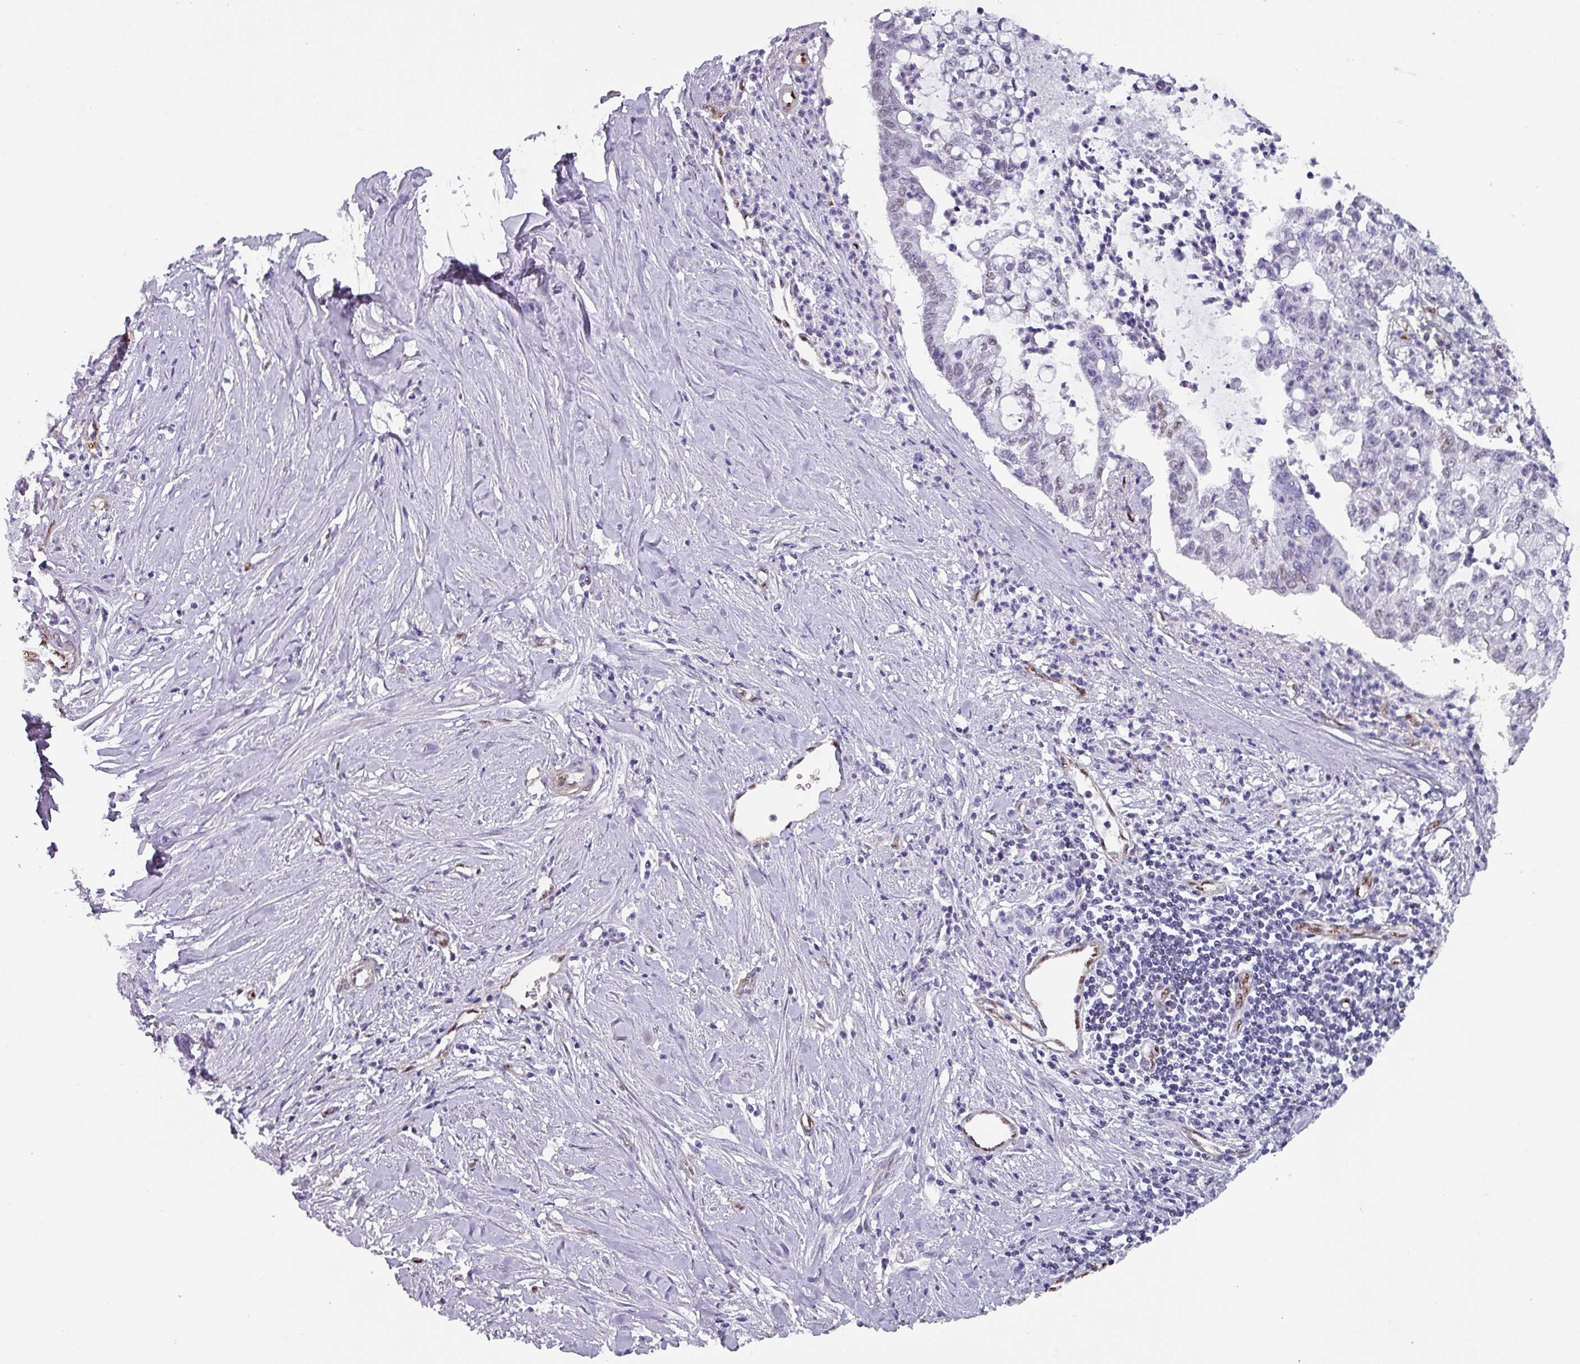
{"staining": {"intensity": "moderate", "quantity": "<25%", "location": "nuclear"}, "tissue": "pancreatic cancer", "cell_type": "Tumor cells", "image_type": "cancer", "snomed": [{"axis": "morphology", "description": "Adenocarcinoma, NOS"}, {"axis": "topography", "description": "Pancreas"}], "caption": "Moderate nuclear protein positivity is present in about <25% of tumor cells in pancreatic cancer (adenocarcinoma).", "gene": "ZNF816-ZNF321P", "patient": {"sex": "male", "age": 73}}